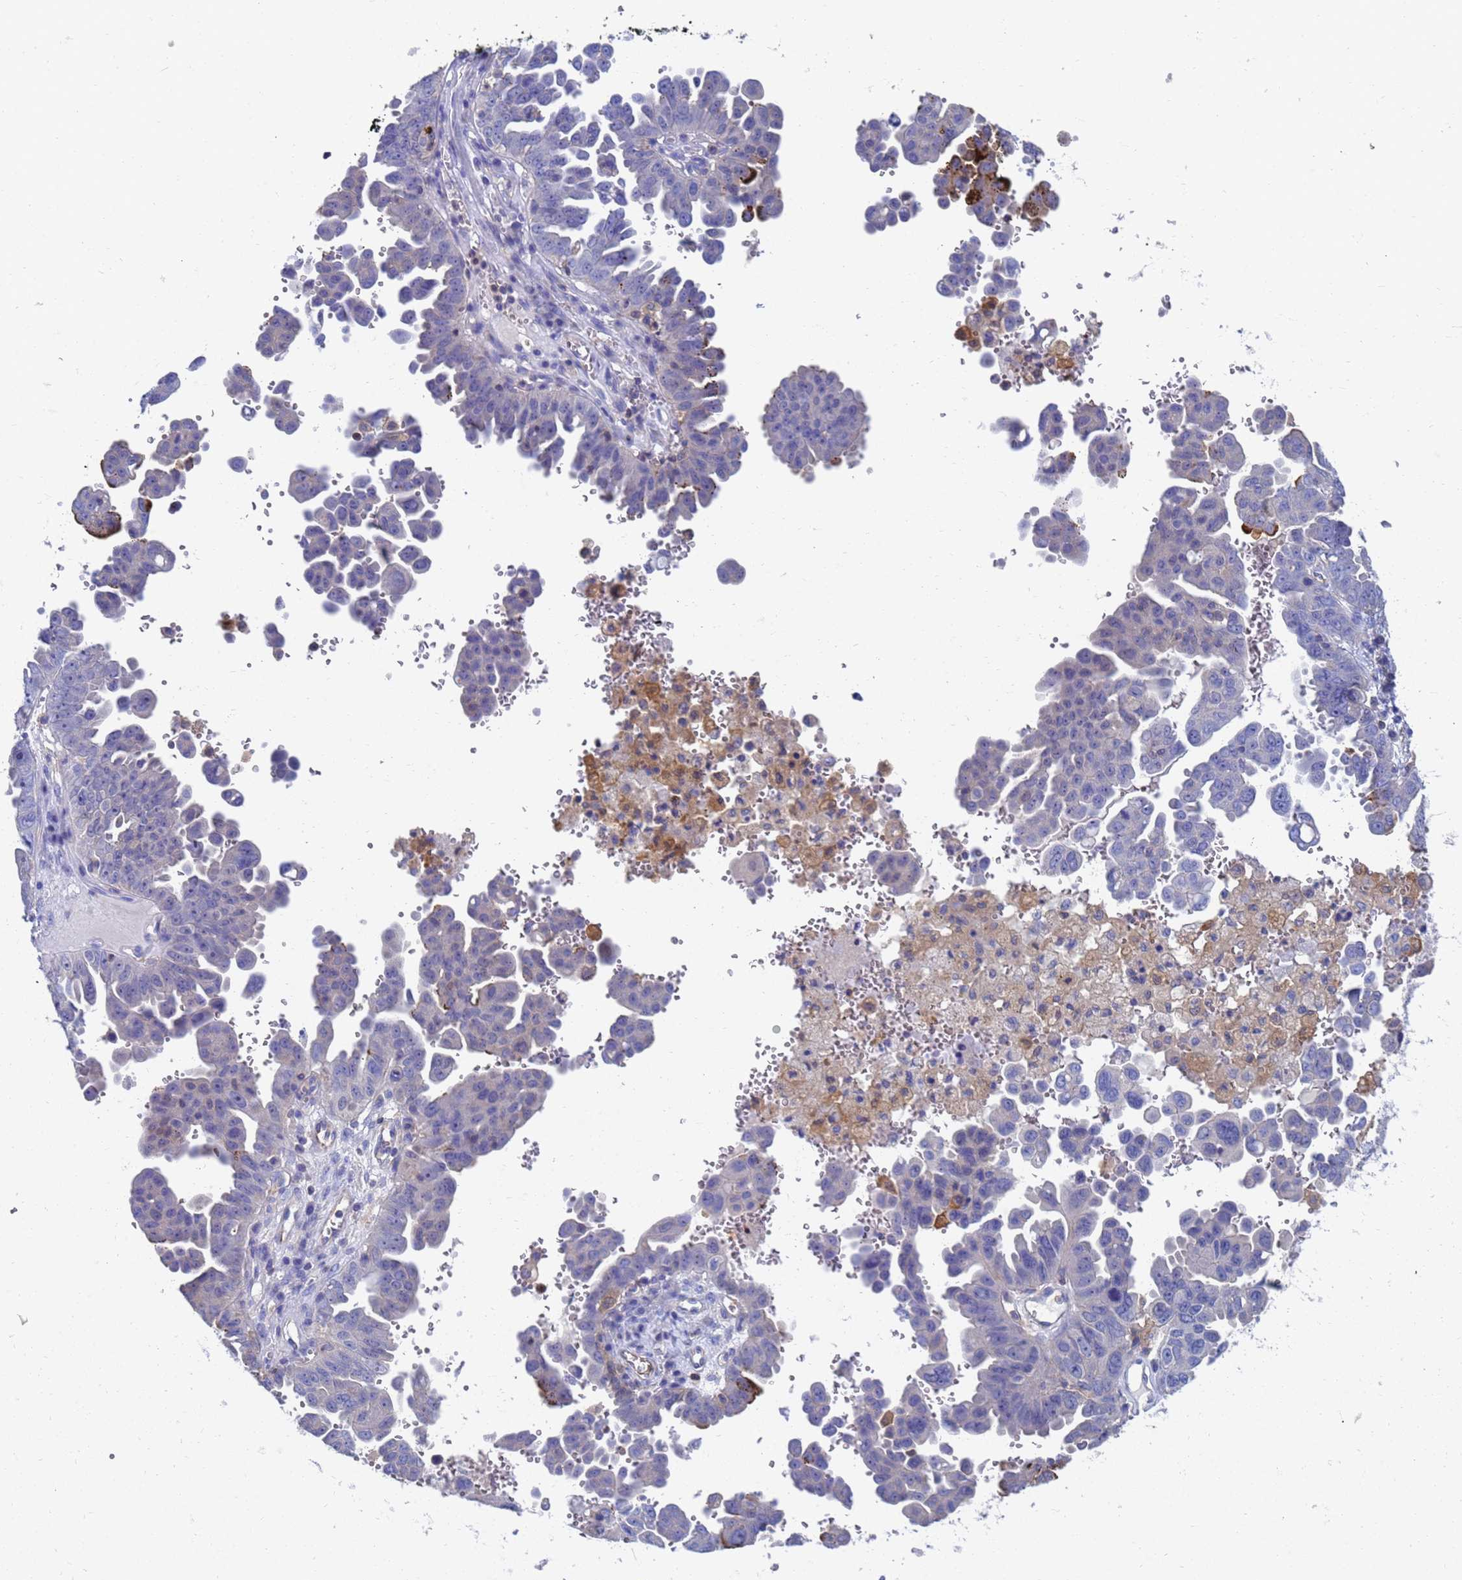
{"staining": {"intensity": "negative", "quantity": "none", "location": "none"}, "tissue": "ovarian cancer", "cell_type": "Tumor cells", "image_type": "cancer", "snomed": [{"axis": "morphology", "description": "Carcinoma, endometroid"}, {"axis": "topography", "description": "Ovary"}], "caption": "IHC micrograph of human ovarian cancer stained for a protein (brown), which reveals no positivity in tumor cells.", "gene": "GCHFR", "patient": {"sex": "female", "age": 62}}